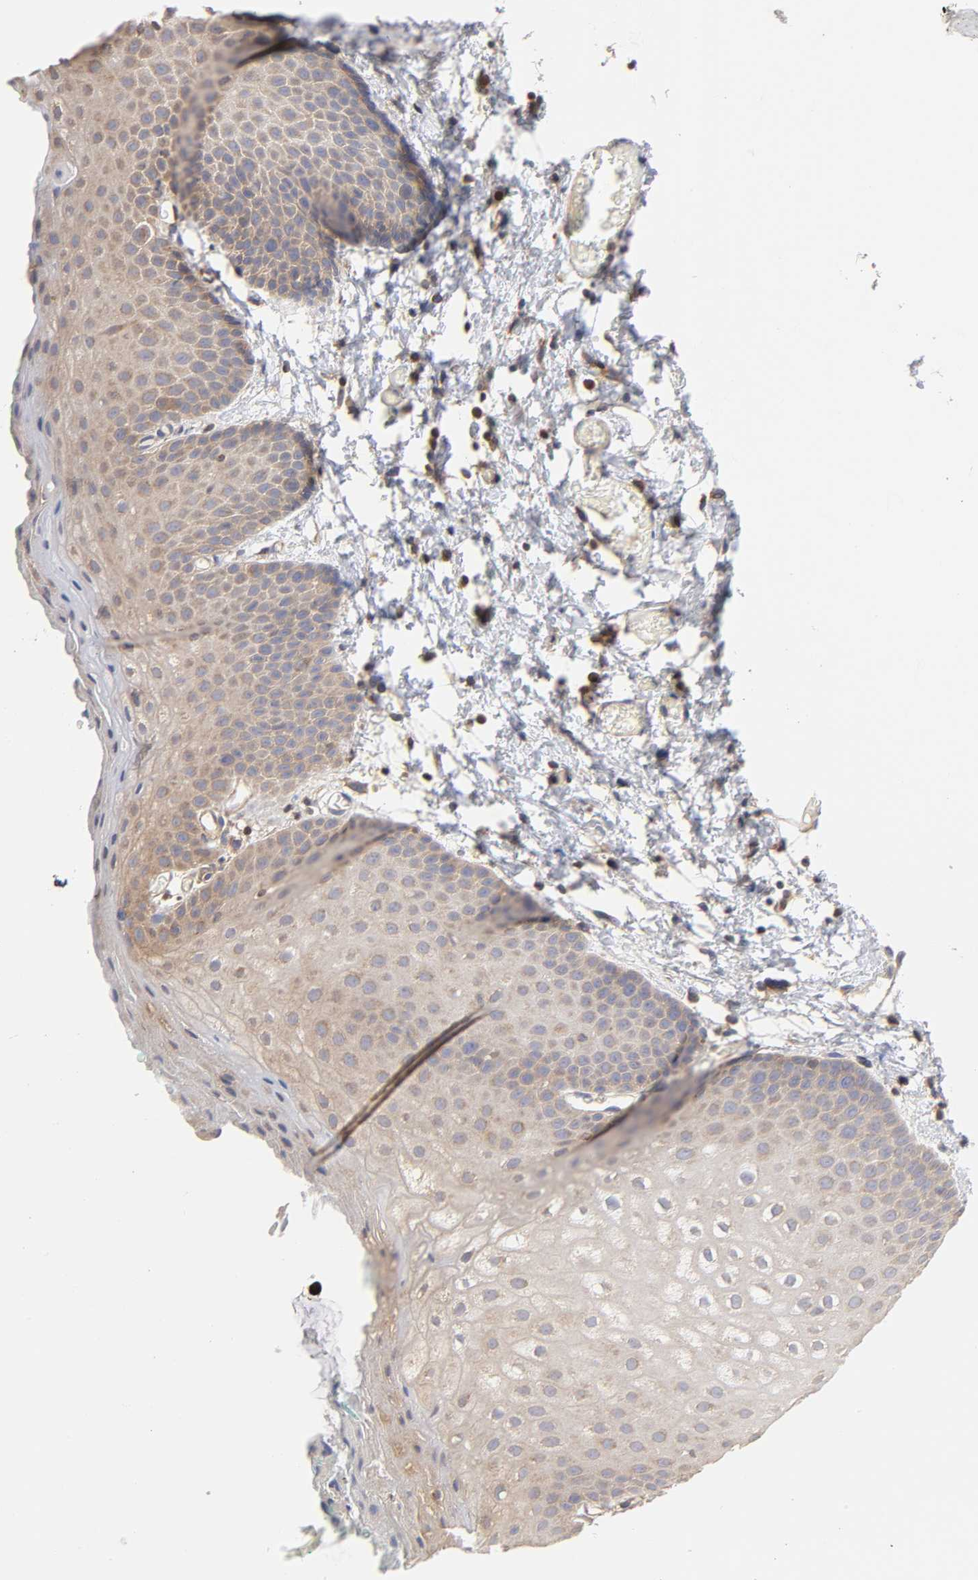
{"staining": {"intensity": "weak", "quantity": "25%-75%", "location": "cytoplasmic/membranous"}, "tissue": "skin", "cell_type": "Epidermal cells", "image_type": "normal", "snomed": [{"axis": "morphology", "description": "Normal tissue, NOS"}, {"axis": "morphology", "description": "Hemorrhoids"}, {"axis": "morphology", "description": "Inflammation, NOS"}, {"axis": "topography", "description": "Anal"}], "caption": "This micrograph demonstrates IHC staining of unremarkable skin, with low weak cytoplasmic/membranous expression in approximately 25%-75% of epidermal cells.", "gene": "STRN3", "patient": {"sex": "male", "age": 60}}